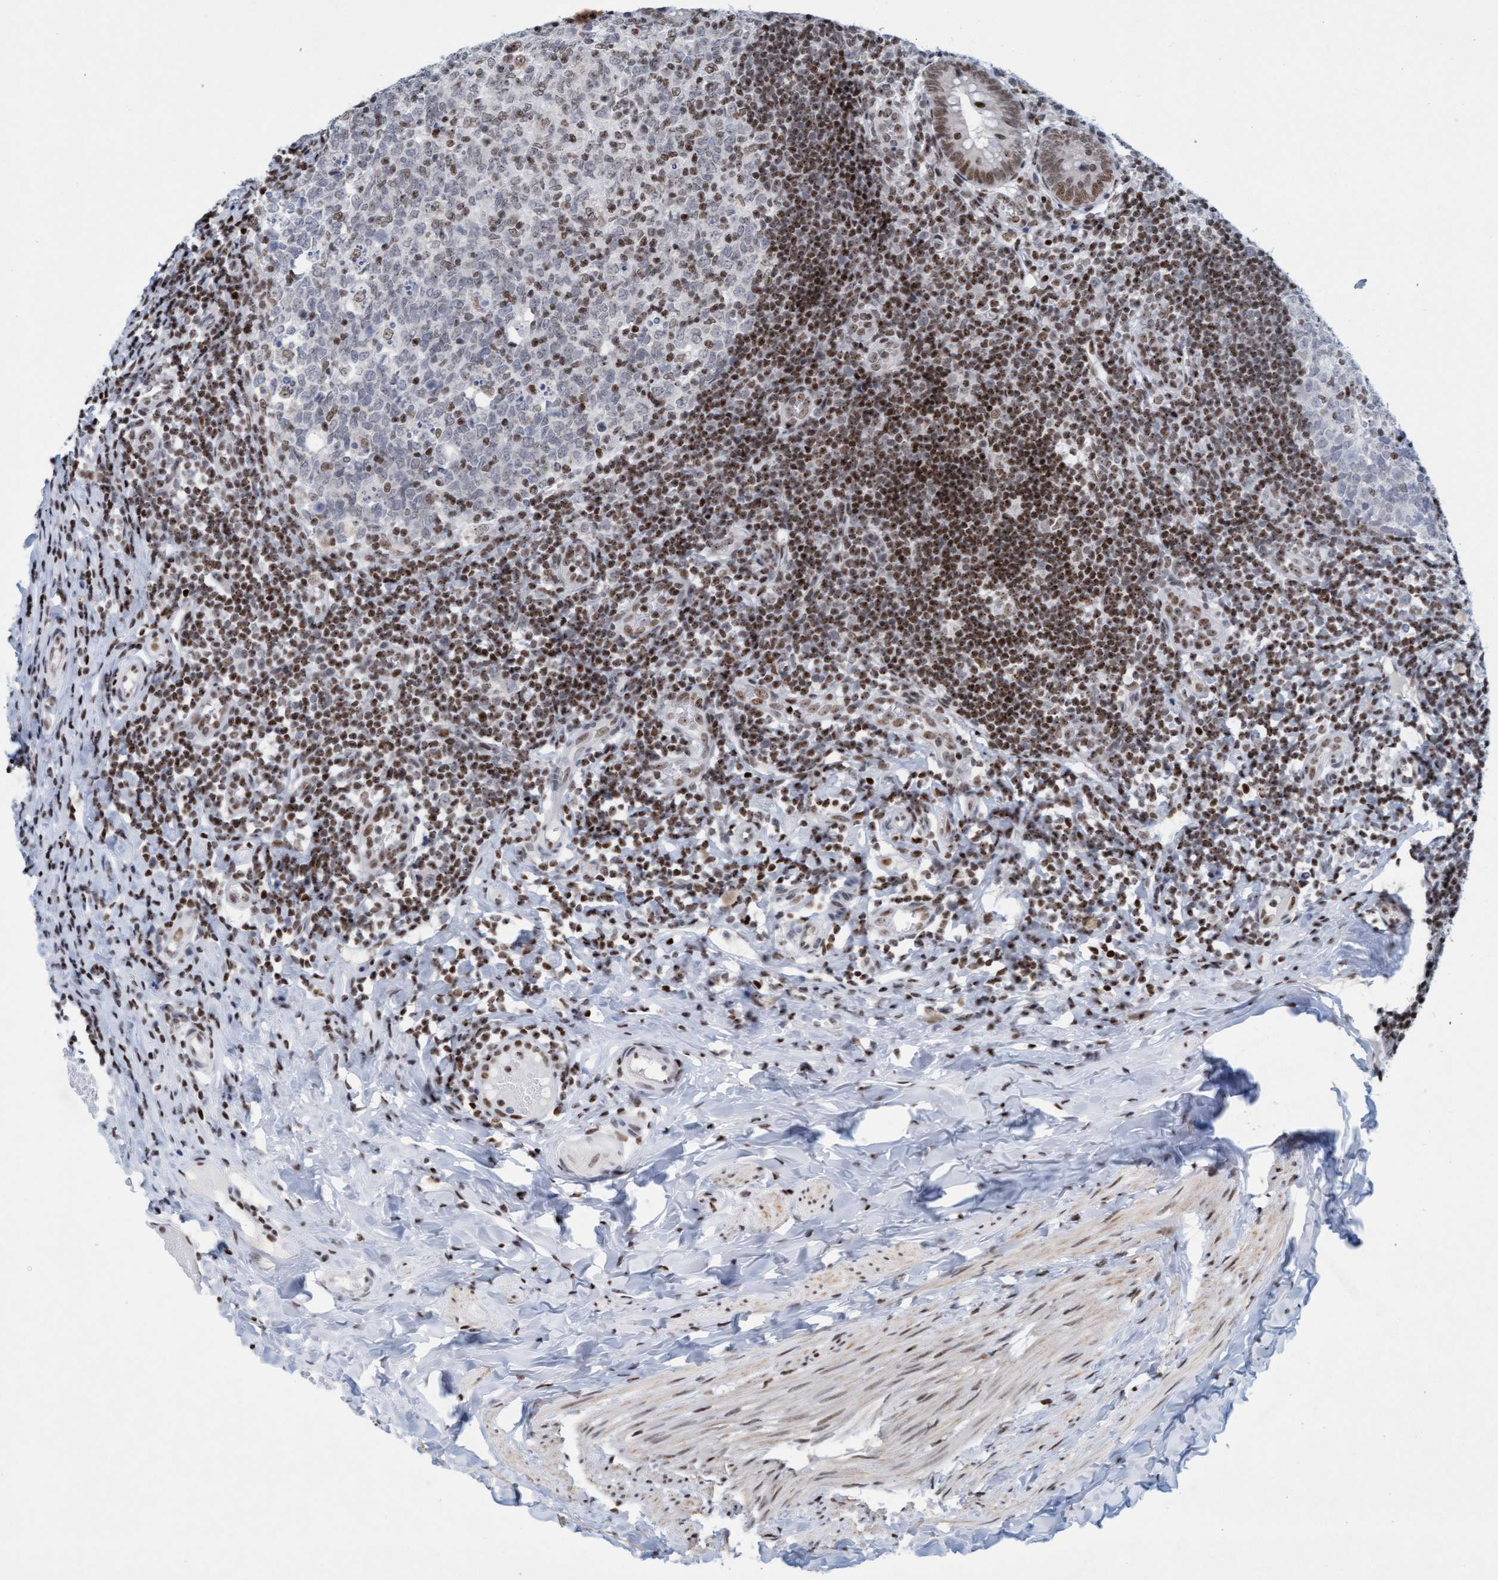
{"staining": {"intensity": "moderate", "quantity": ">75%", "location": "nuclear"}, "tissue": "appendix", "cell_type": "Glandular cells", "image_type": "normal", "snomed": [{"axis": "morphology", "description": "Normal tissue, NOS"}, {"axis": "topography", "description": "Appendix"}], "caption": "Protein staining demonstrates moderate nuclear staining in about >75% of glandular cells in benign appendix. The protein of interest is shown in brown color, while the nuclei are stained blue.", "gene": "GLRX2", "patient": {"sex": "male", "age": 8}}